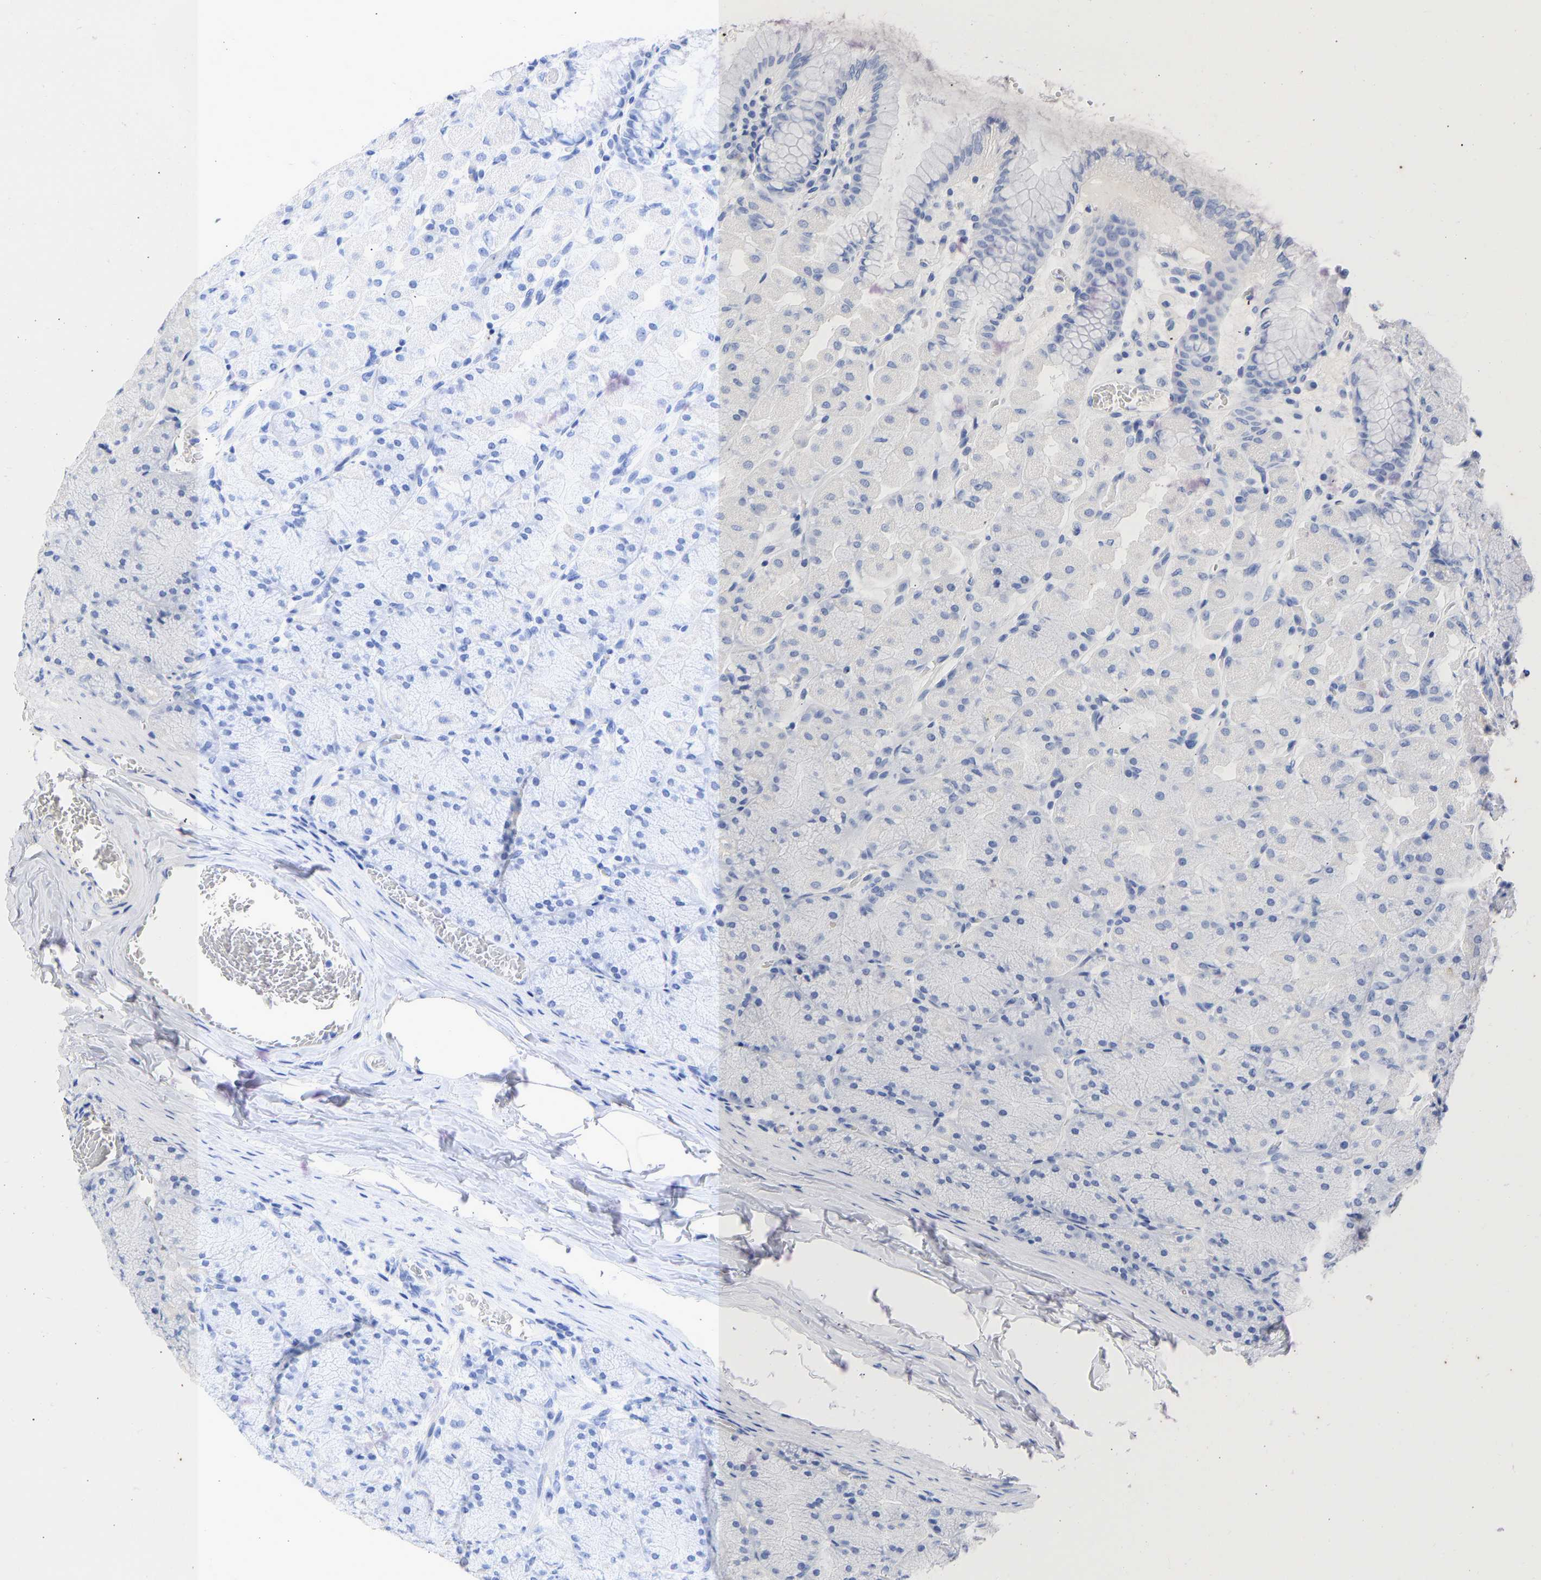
{"staining": {"intensity": "negative", "quantity": "none", "location": "none"}, "tissue": "stomach", "cell_type": "Glandular cells", "image_type": "normal", "snomed": [{"axis": "morphology", "description": "Normal tissue, NOS"}, {"axis": "topography", "description": "Stomach, upper"}], "caption": "The histopathology image exhibits no significant positivity in glandular cells of stomach. (DAB (3,3'-diaminobenzidine) immunohistochemistry with hematoxylin counter stain).", "gene": "KRT1", "patient": {"sex": "female", "age": 56}}